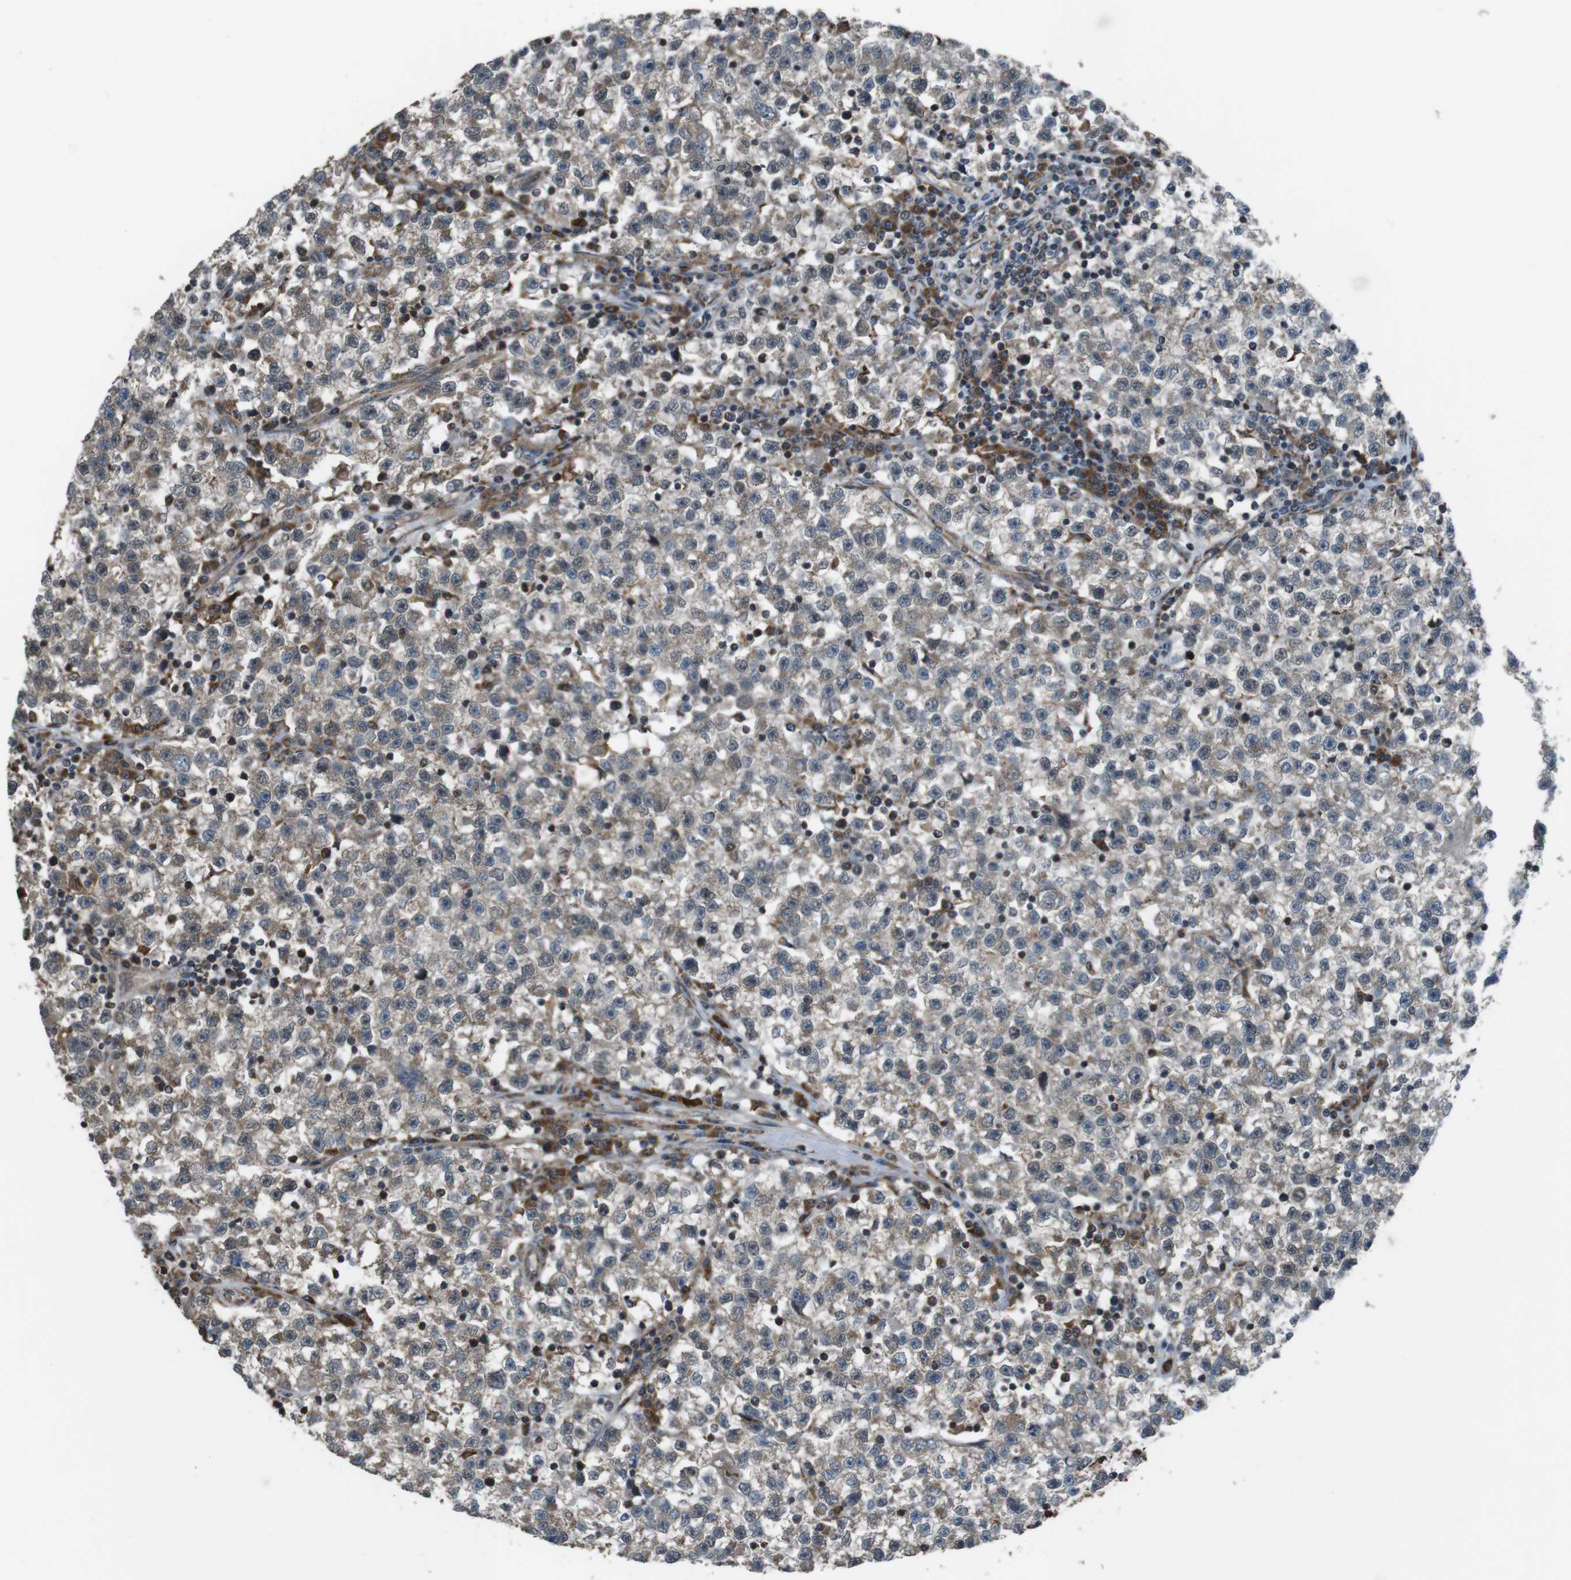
{"staining": {"intensity": "weak", "quantity": "25%-75%", "location": "cytoplasmic/membranous"}, "tissue": "testis cancer", "cell_type": "Tumor cells", "image_type": "cancer", "snomed": [{"axis": "morphology", "description": "Seminoma, NOS"}, {"axis": "topography", "description": "Testis"}], "caption": "This is a histology image of immunohistochemistry staining of seminoma (testis), which shows weak staining in the cytoplasmic/membranous of tumor cells.", "gene": "GIMAP8", "patient": {"sex": "male", "age": 22}}